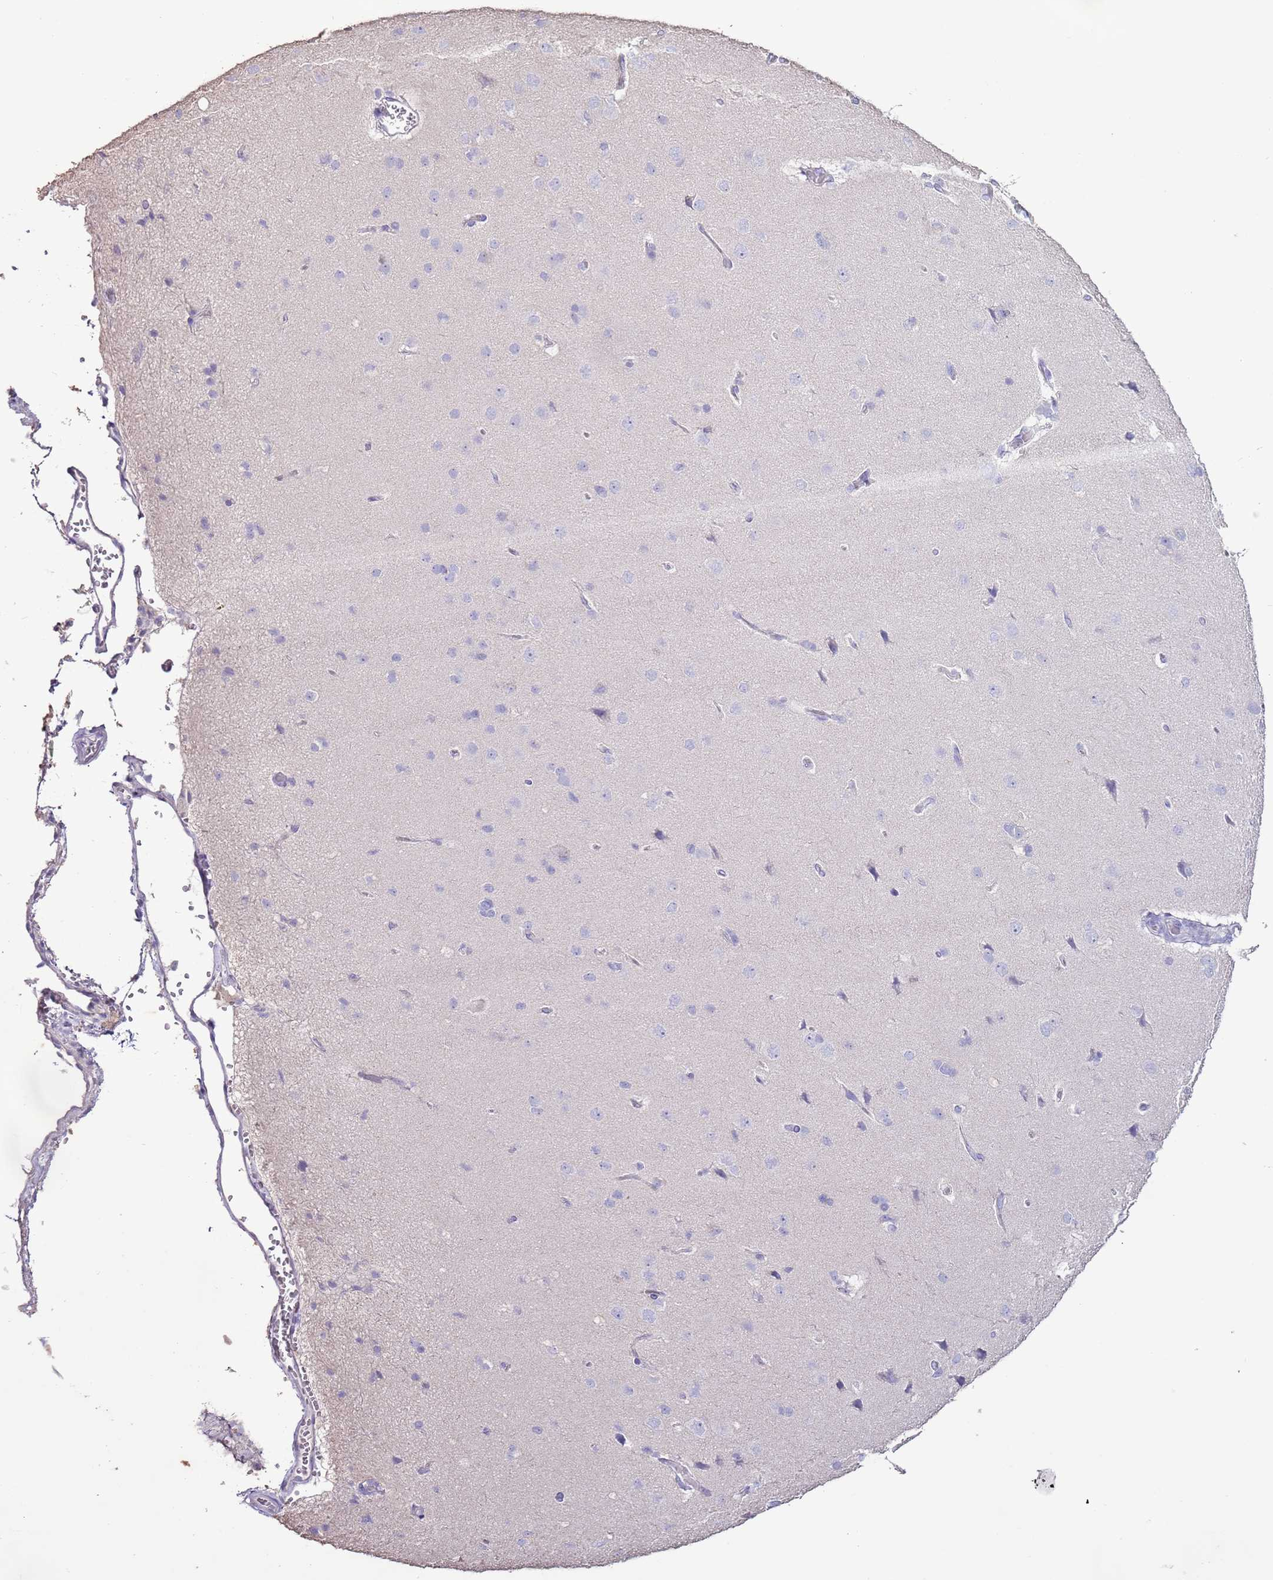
{"staining": {"intensity": "negative", "quantity": "none", "location": "none"}, "tissue": "cerebral cortex", "cell_type": "Endothelial cells", "image_type": "normal", "snomed": [{"axis": "morphology", "description": "Normal tissue, NOS"}, {"axis": "topography", "description": "Cerebral cortex"}], "caption": "Immunohistochemistry image of normal human cerebral cortex stained for a protein (brown), which demonstrates no staining in endothelial cells.", "gene": "BLOC1S2", "patient": {"sex": "male", "age": 62}}